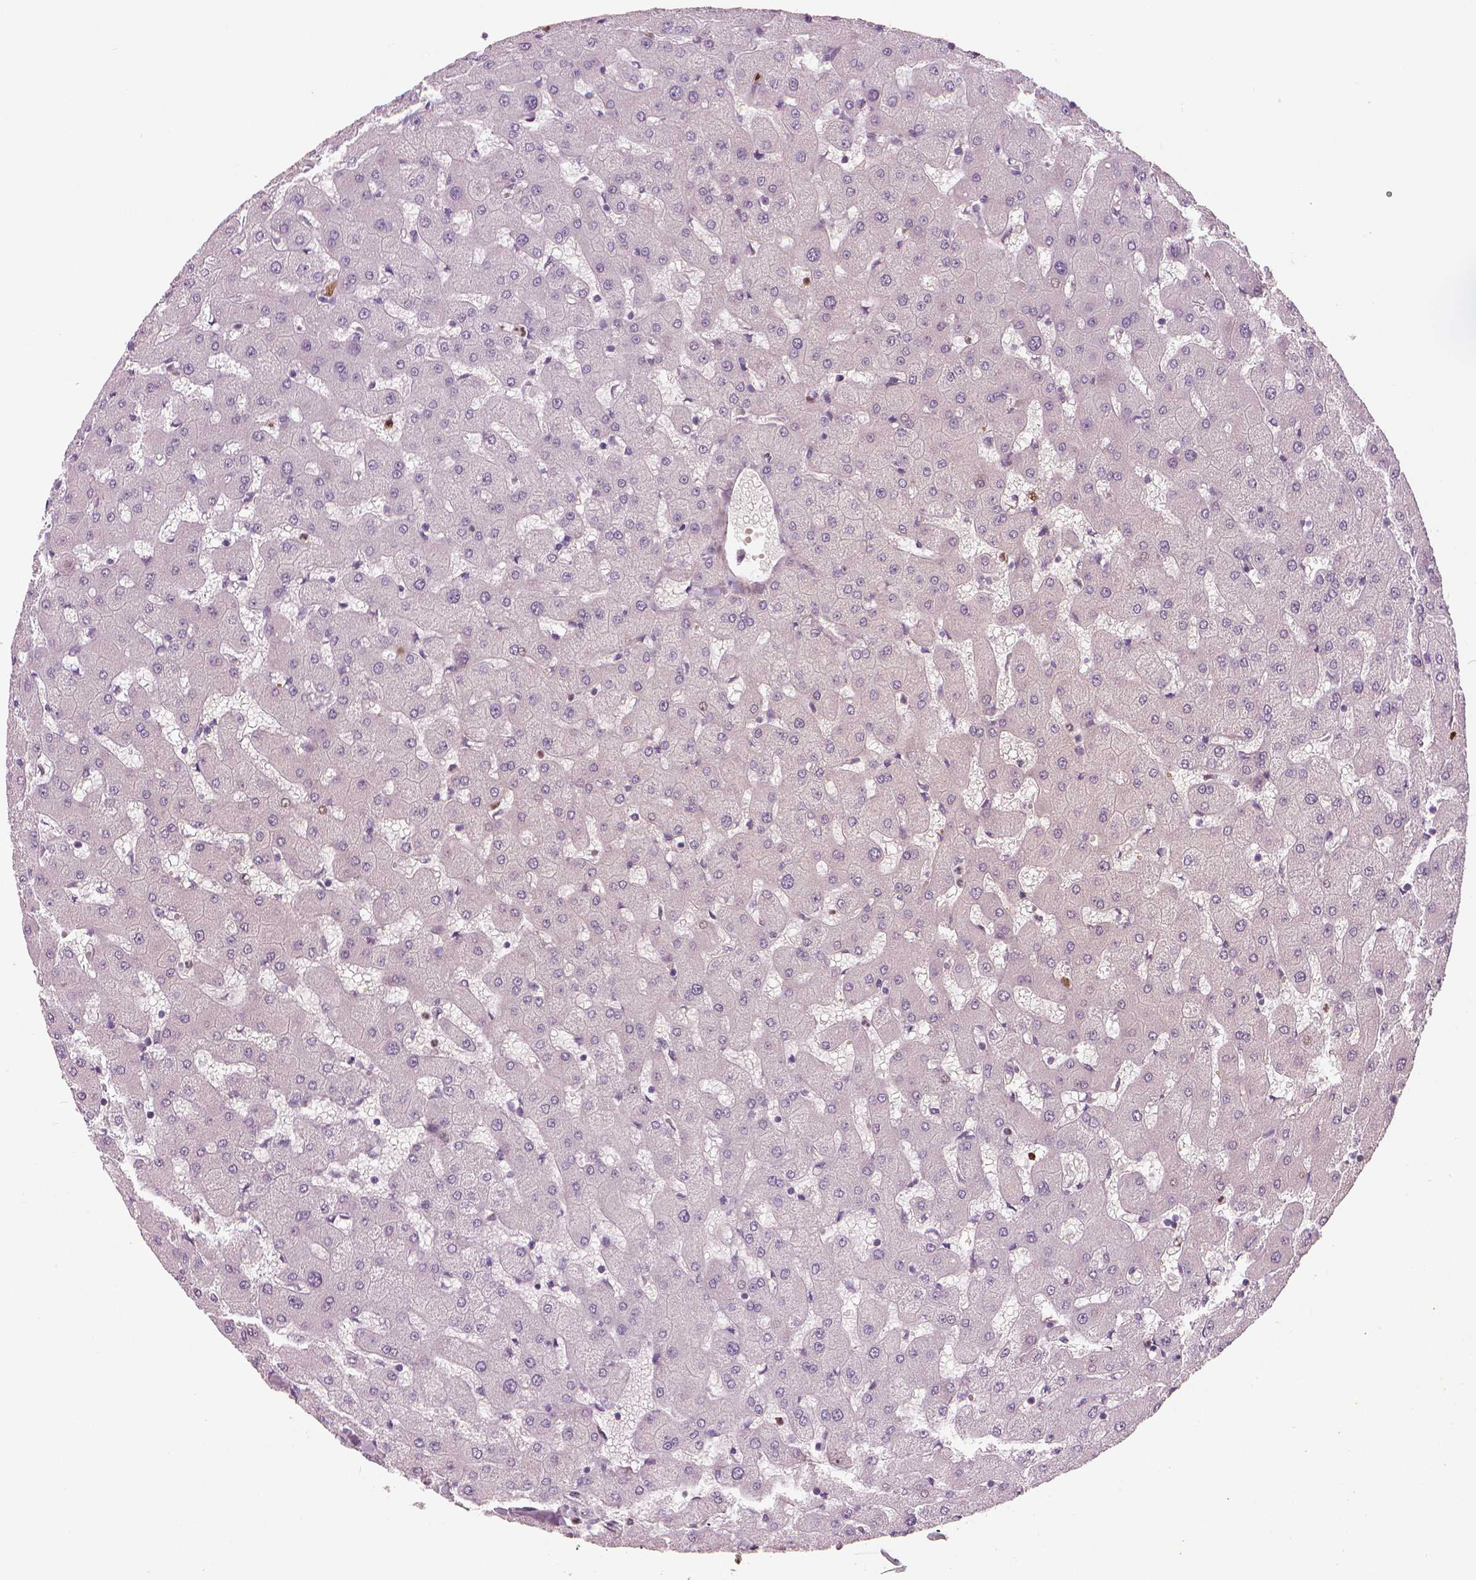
{"staining": {"intensity": "negative", "quantity": "none", "location": "none"}, "tissue": "liver", "cell_type": "Cholangiocytes", "image_type": "normal", "snomed": [{"axis": "morphology", "description": "Normal tissue, NOS"}, {"axis": "topography", "description": "Liver"}], "caption": "A high-resolution photomicrograph shows immunohistochemistry staining of unremarkable liver, which reveals no significant expression in cholangiocytes. Nuclei are stained in blue.", "gene": "MKI67", "patient": {"sex": "female", "age": 63}}